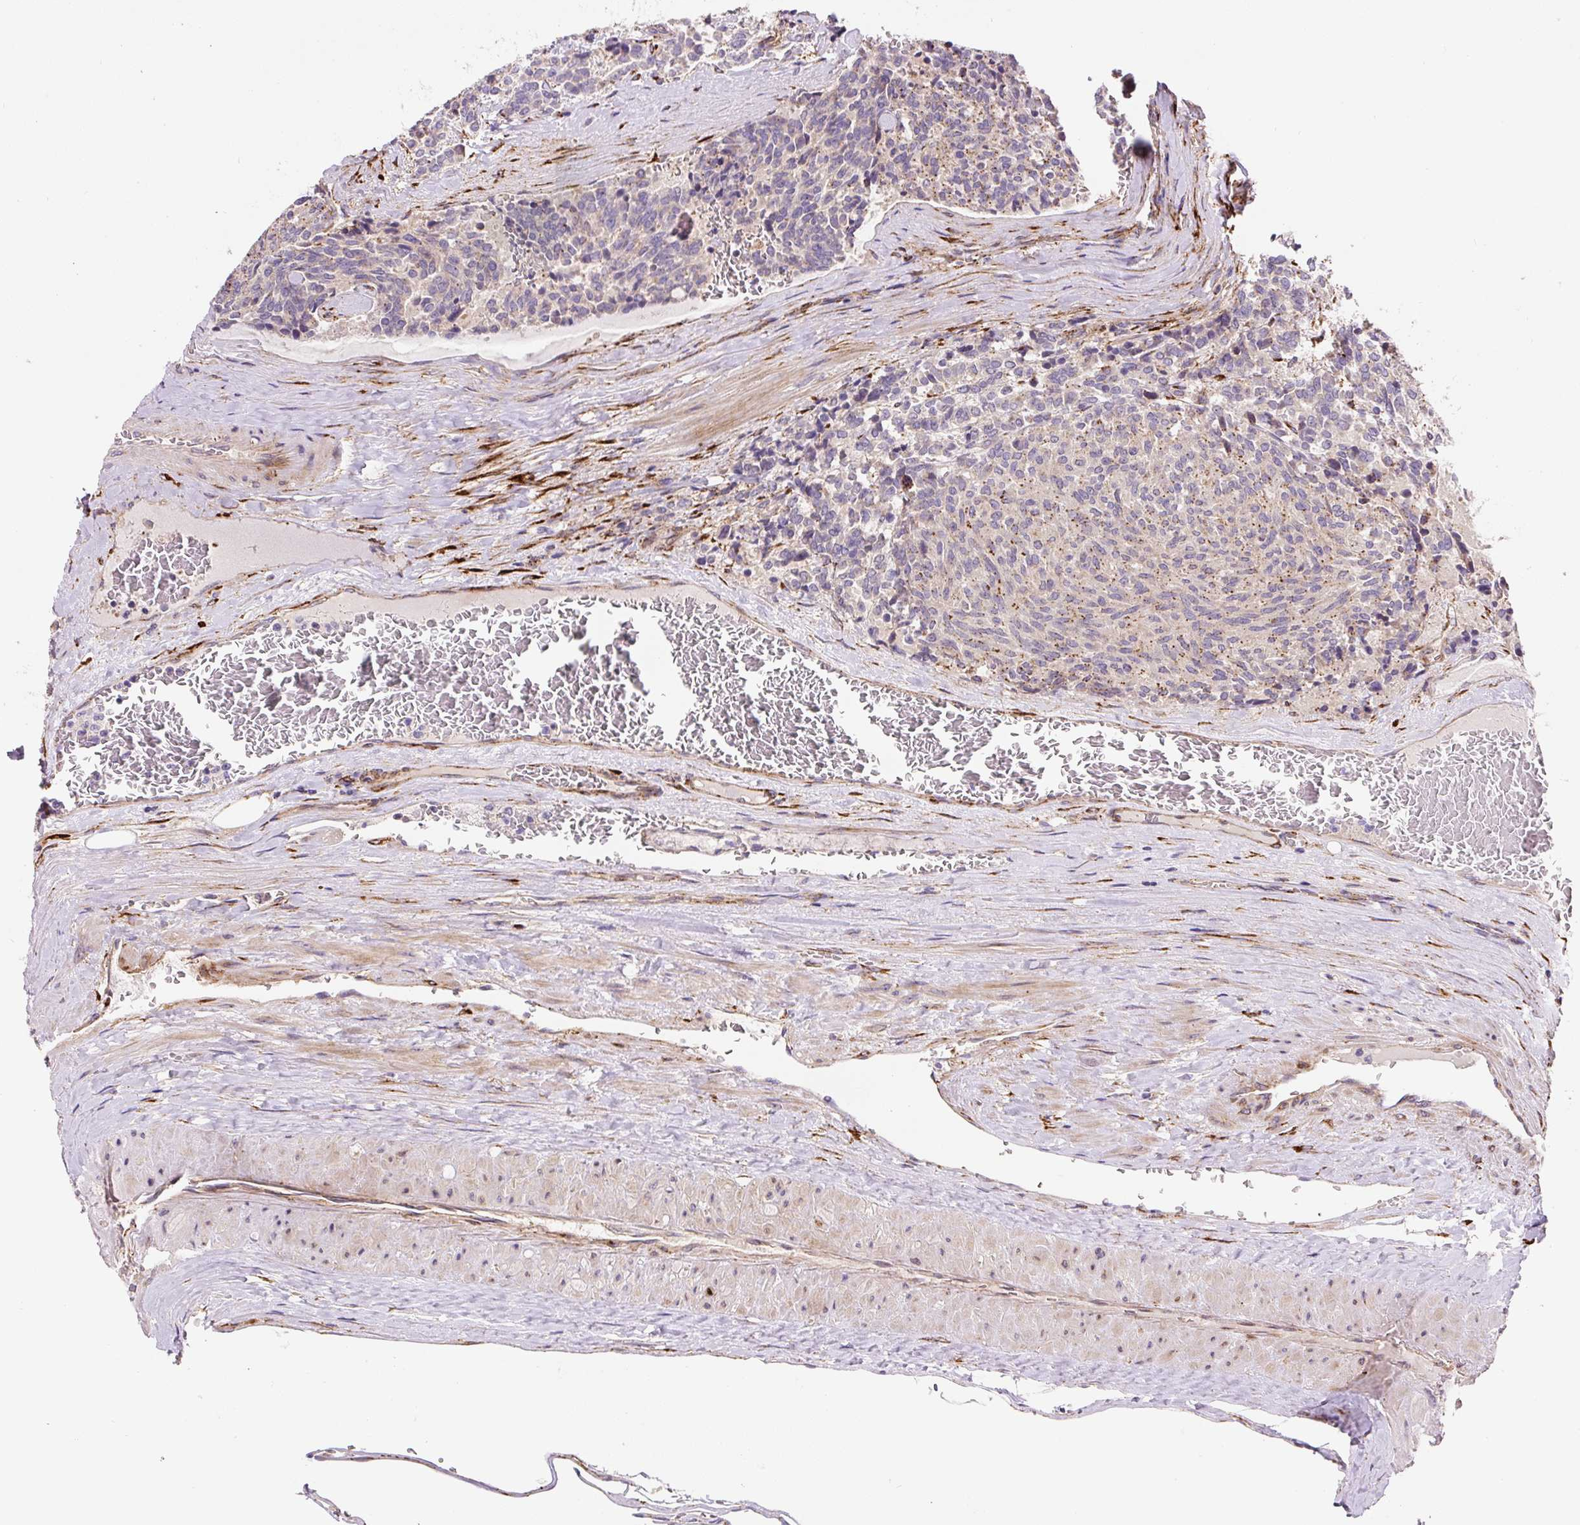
{"staining": {"intensity": "moderate", "quantity": "<25%", "location": "cytoplasmic/membranous"}, "tissue": "carcinoid", "cell_type": "Tumor cells", "image_type": "cancer", "snomed": [{"axis": "morphology", "description": "Carcinoid, malignant, NOS"}, {"axis": "topography", "description": "Pancreas"}], "caption": "The histopathology image reveals staining of carcinoid, revealing moderate cytoplasmic/membranous protein positivity (brown color) within tumor cells.", "gene": "RNF170", "patient": {"sex": "female", "age": 54}}